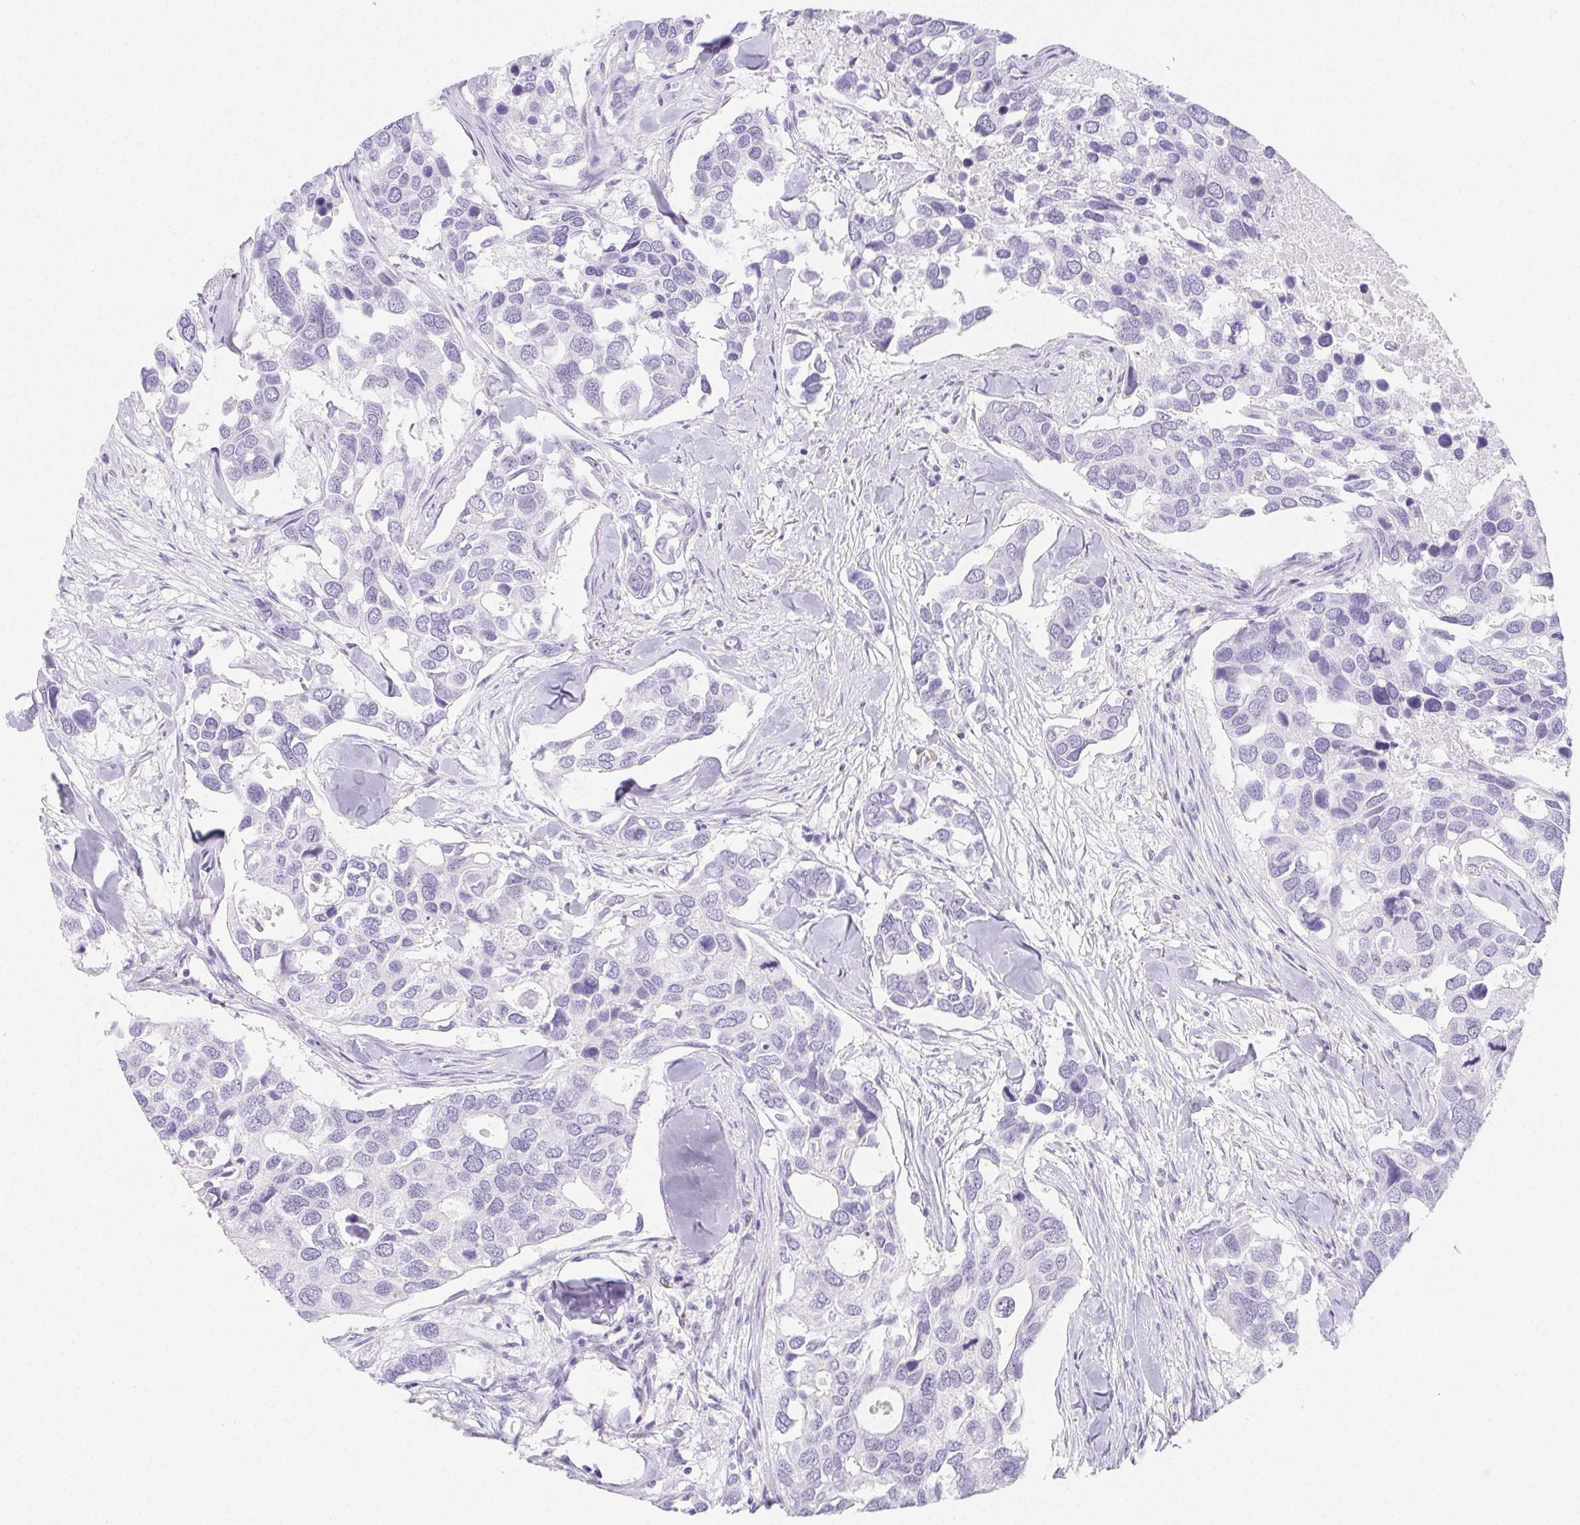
{"staining": {"intensity": "negative", "quantity": "none", "location": "none"}, "tissue": "breast cancer", "cell_type": "Tumor cells", "image_type": "cancer", "snomed": [{"axis": "morphology", "description": "Duct carcinoma"}, {"axis": "topography", "description": "Breast"}], "caption": "Protein analysis of breast cancer reveals no significant positivity in tumor cells. (Brightfield microscopy of DAB (3,3'-diaminobenzidine) immunohistochemistry (IHC) at high magnification).", "gene": "HRC", "patient": {"sex": "female", "age": 83}}